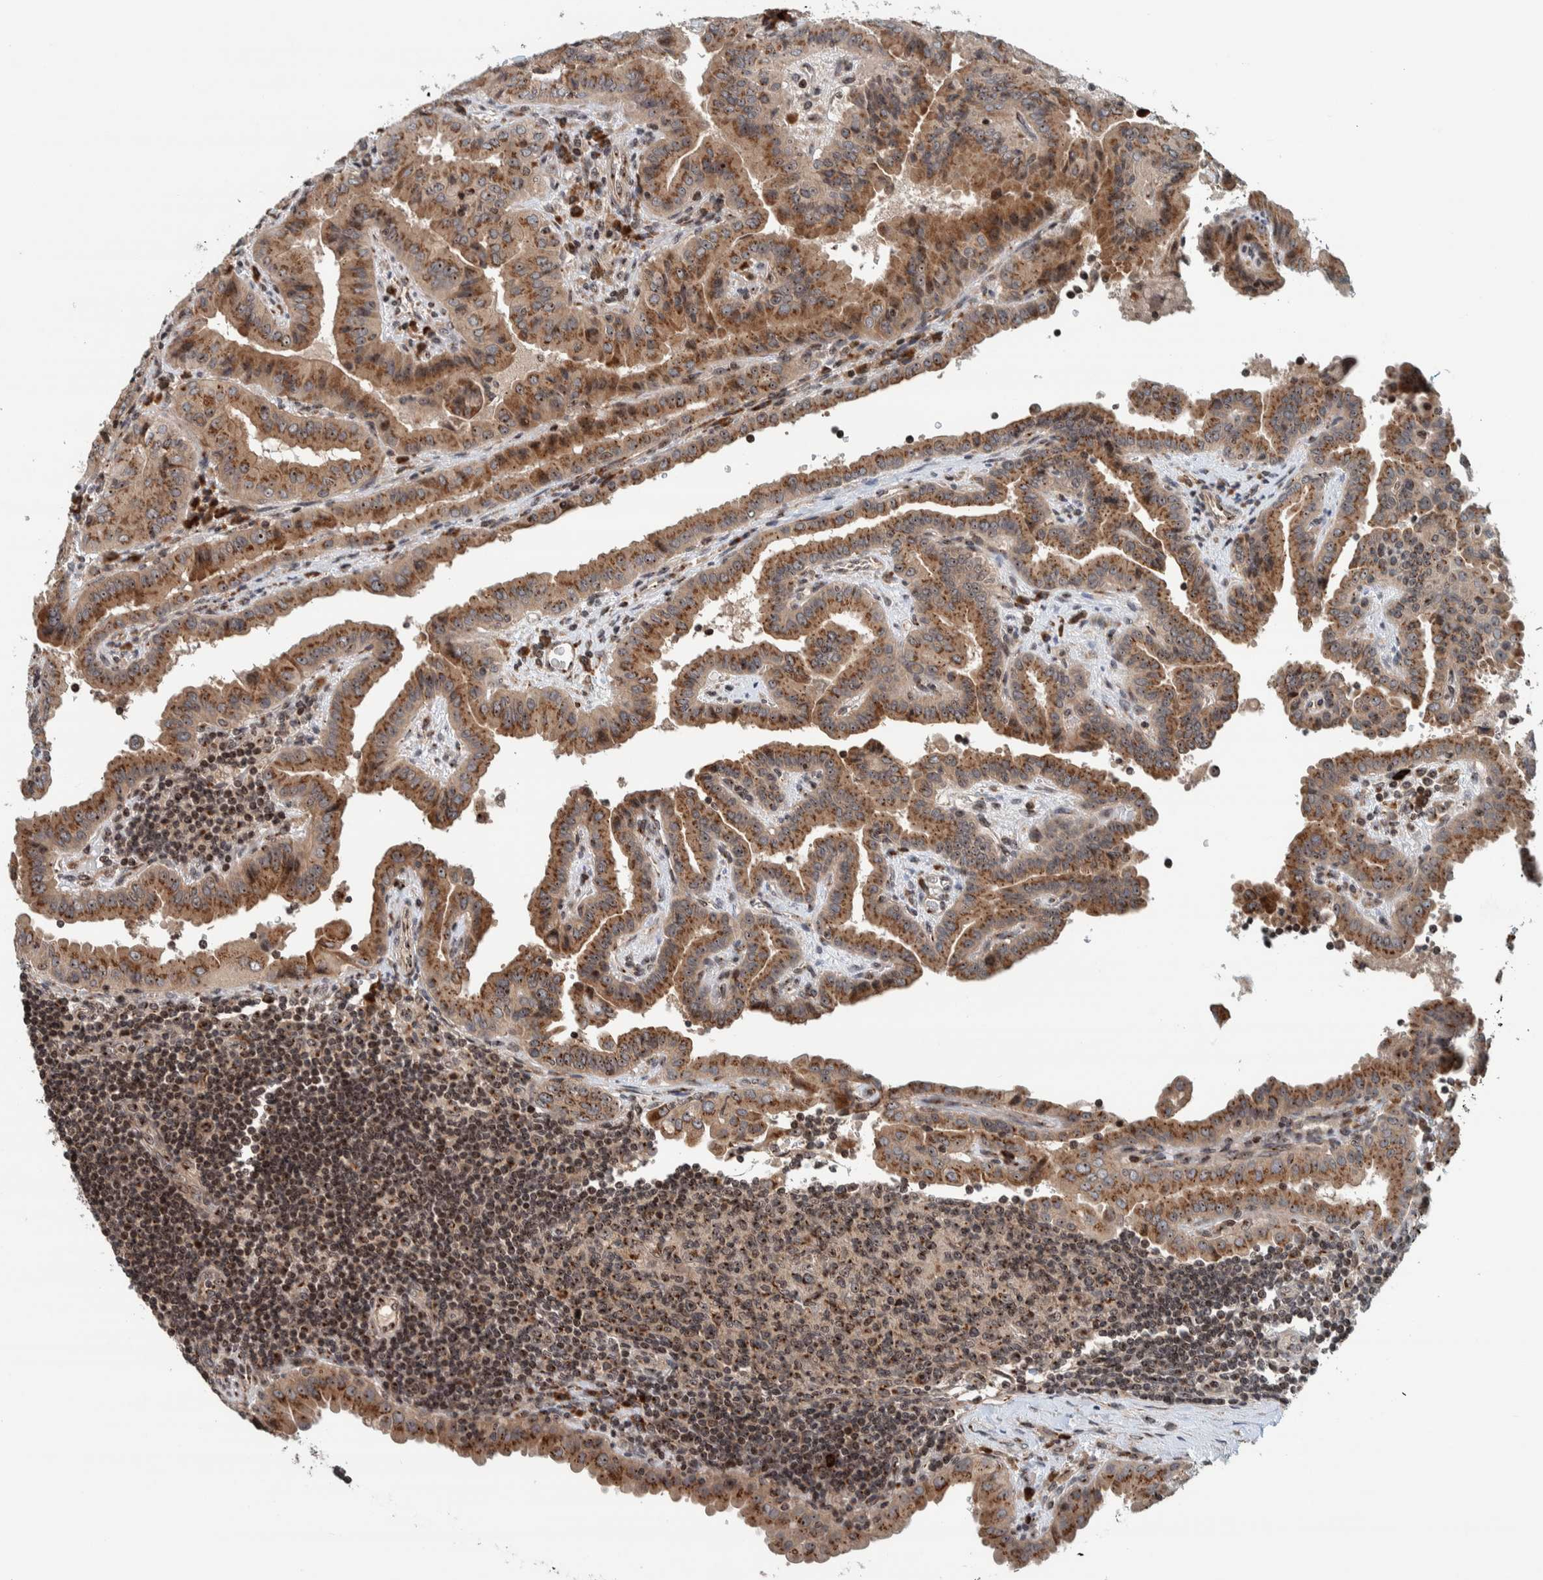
{"staining": {"intensity": "moderate", "quantity": ">75%", "location": "cytoplasmic/membranous"}, "tissue": "thyroid cancer", "cell_type": "Tumor cells", "image_type": "cancer", "snomed": [{"axis": "morphology", "description": "Papillary adenocarcinoma, NOS"}, {"axis": "topography", "description": "Thyroid gland"}], "caption": "Papillary adenocarcinoma (thyroid) tissue displays moderate cytoplasmic/membranous expression in about >75% of tumor cells, visualized by immunohistochemistry.", "gene": "CCDC182", "patient": {"sex": "male", "age": 33}}